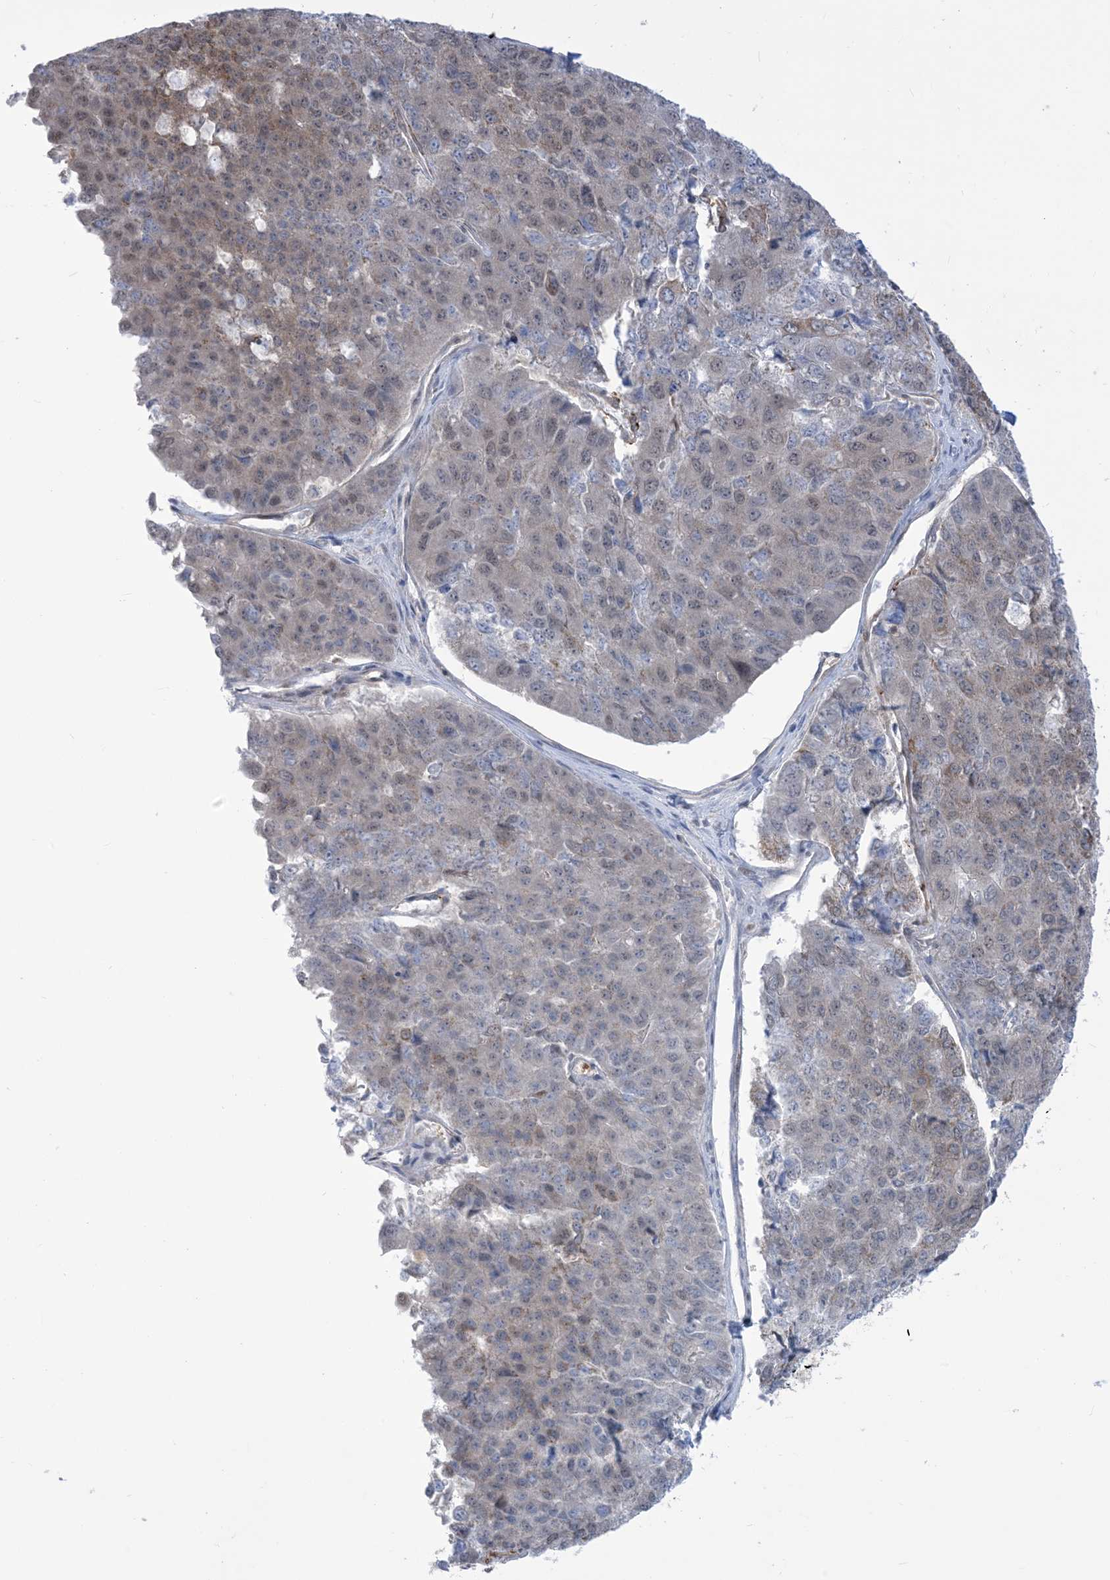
{"staining": {"intensity": "weak", "quantity": "25%-75%", "location": "cytoplasmic/membranous,nuclear"}, "tissue": "pancreatic cancer", "cell_type": "Tumor cells", "image_type": "cancer", "snomed": [{"axis": "morphology", "description": "Adenocarcinoma, NOS"}, {"axis": "topography", "description": "Pancreas"}], "caption": "Immunohistochemistry (IHC) image of neoplastic tissue: adenocarcinoma (pancreatic) stained using IHC reveals low levels of weak protein expression localized specifically in the cytoplasmic/membranous and nuclear of tumor cells, appearing as a cytoplasmic/membranous and nuclear brown color.", "gene": "CASP4", "patient": {"sex": "male", "age": 50}}